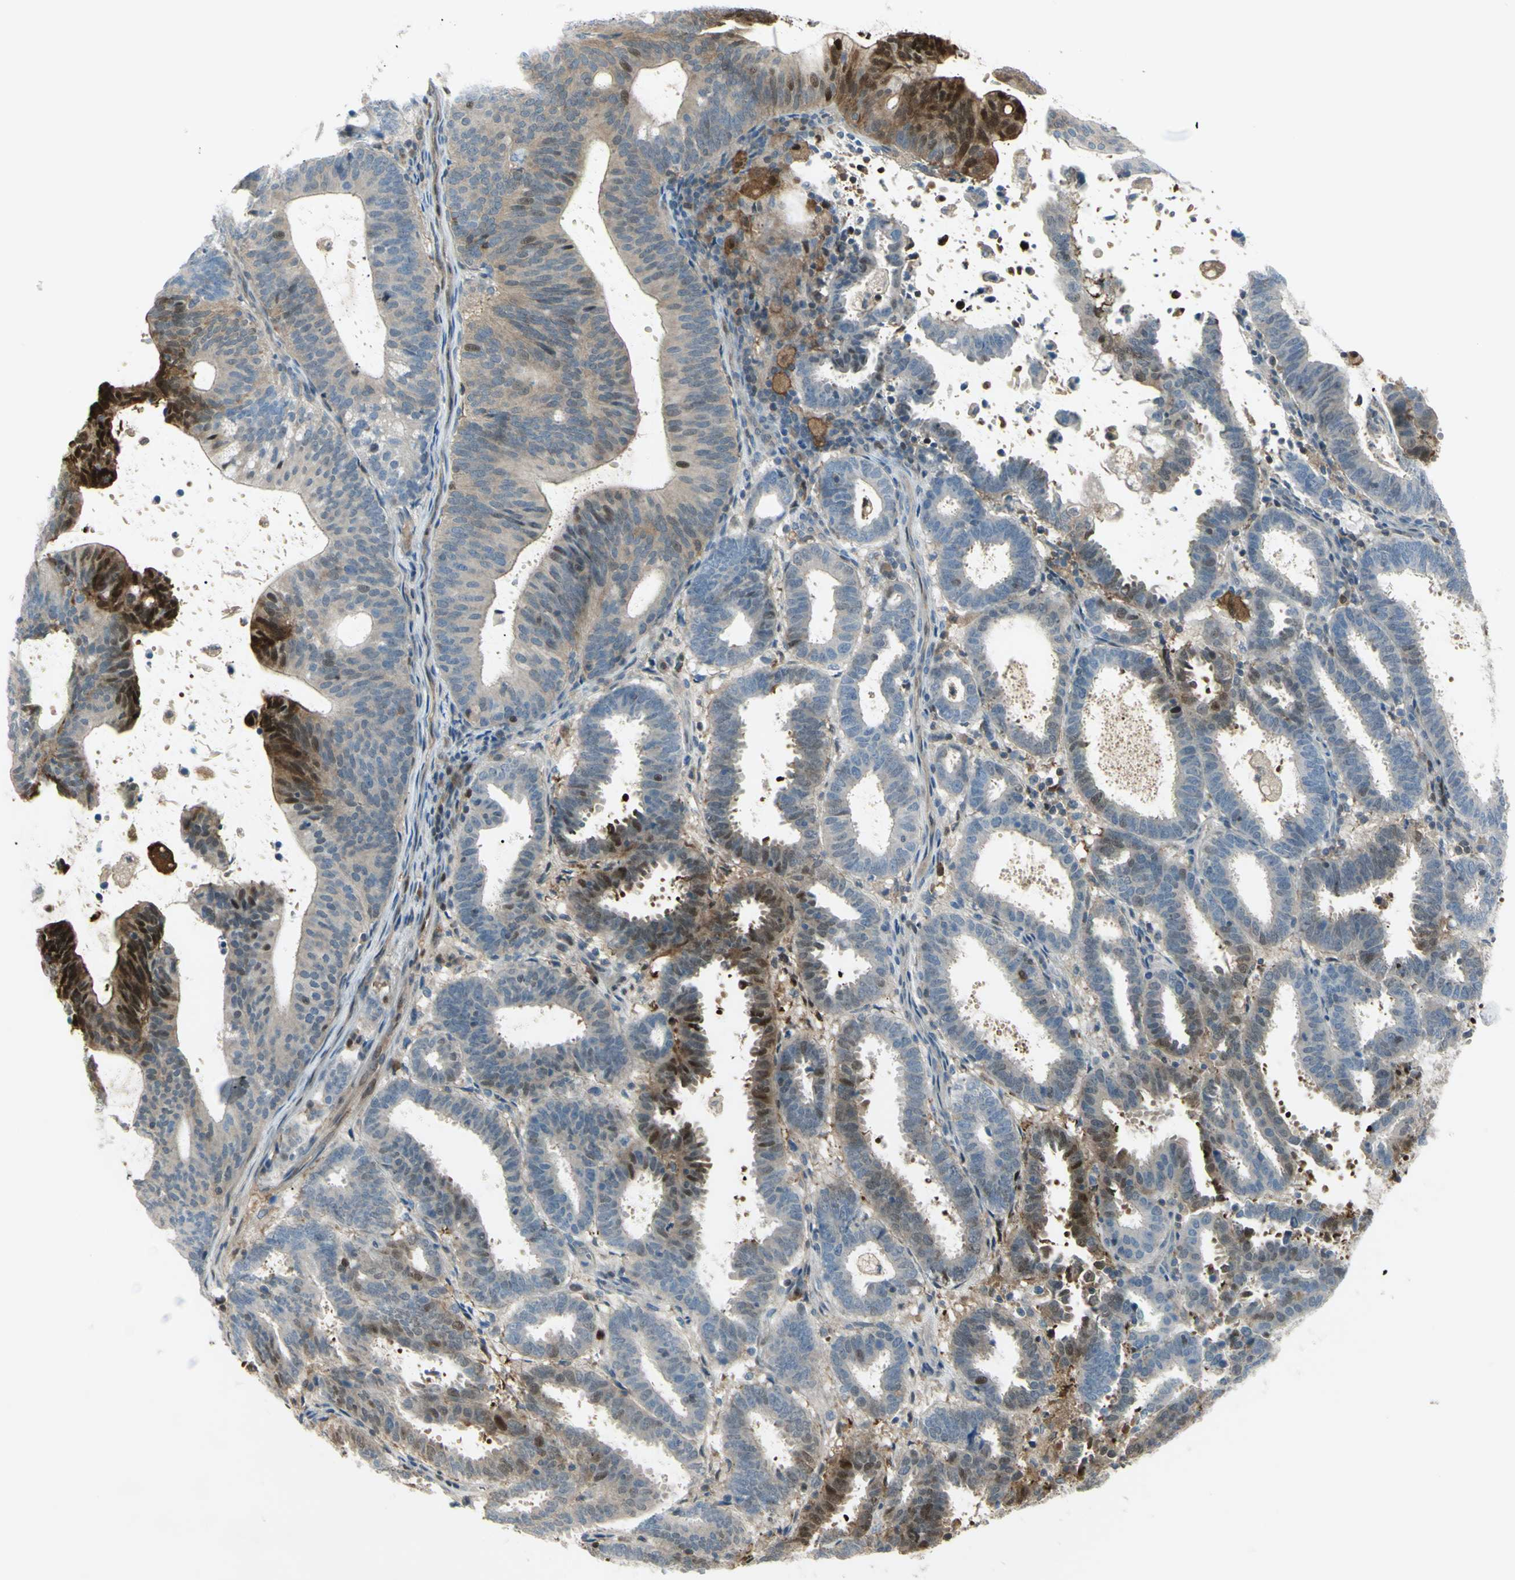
{"staining": {"intensity": "strong", "quantity": "<25%", "location": "cytoplasmic/membranous,nuclear"}, "tissue": "endometrial cancer", "cell_type": "Tumor cells", "image_type": "cancer", "snomed": [{"axis": "morphology", "description": "Adenocarcinoma, NOS"}, {"axis": "topography", "description": "Uterus"}], "caption": "The immunohistochemical stain shows strong cytoplasmic/membranous and nuclear expression in tumor cells of endometrial cancer tissue. (DAB (3,3'-diaminobenzidine) IHC, brown staining for protein, blue staining for nuclei).", "gene": "C1orf159", "patient": {"sex": "female", "age": 83}}